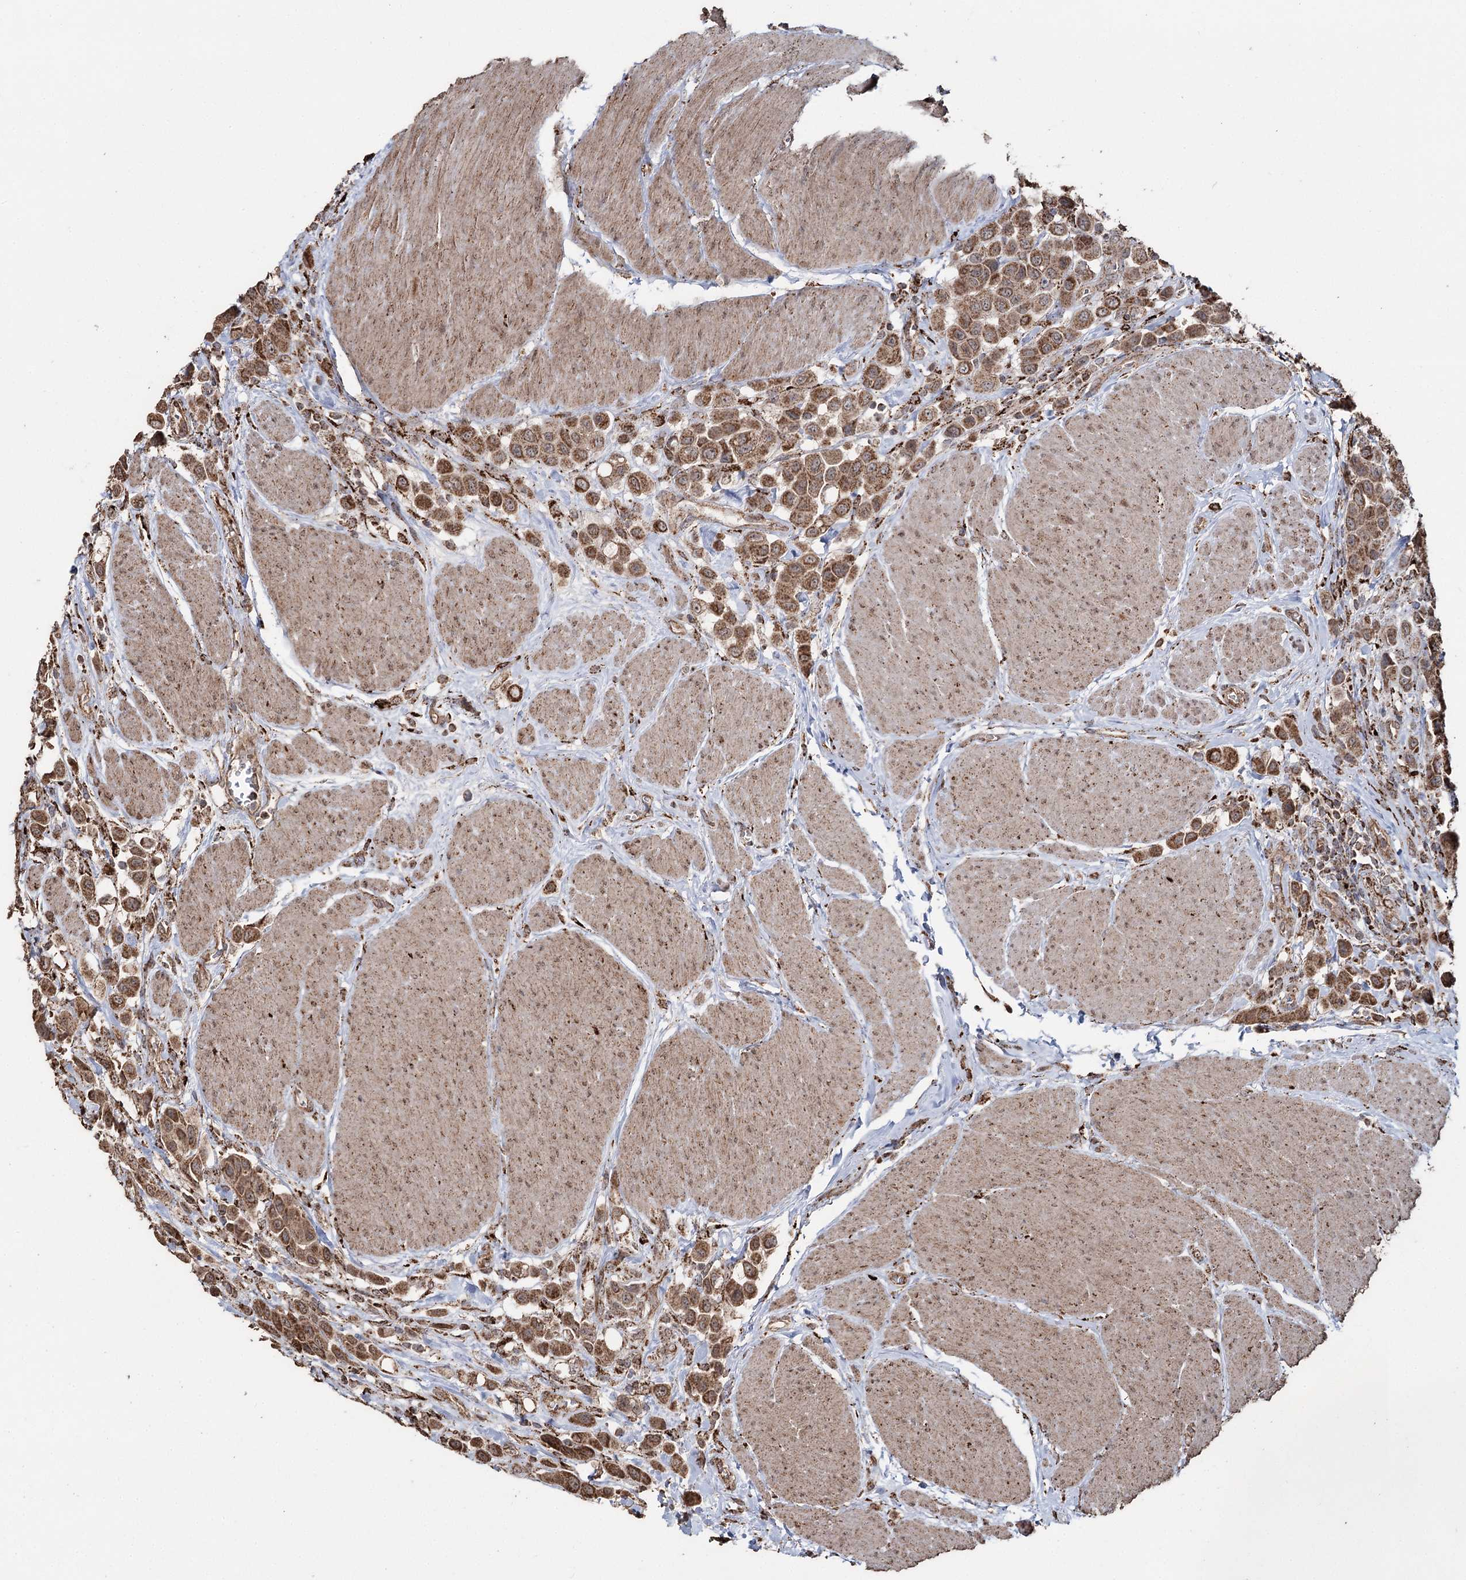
{"staining": {"intensity": "moderate", "quantity": ">75%", "location": "cytoplasmic/membranous"}, "tissue": "urothelial cancer", "cell_type": "Tumor cells", "image_type": "cancer", "snomed": [{"axis": "morphology", "description": "Urothelial carcinoma, High grade"}, {"axis": "topography", "description": "Urinary bladder"}], "caption": "This micrograph exhibits IHC staining of human urothelial carcinoma (high-grade), with medium moderate cytoplasmic/membranous expression in about >75% of tumor cells.", "gene": "SLF2", "patient": {"sex": "male", "age": 50}}